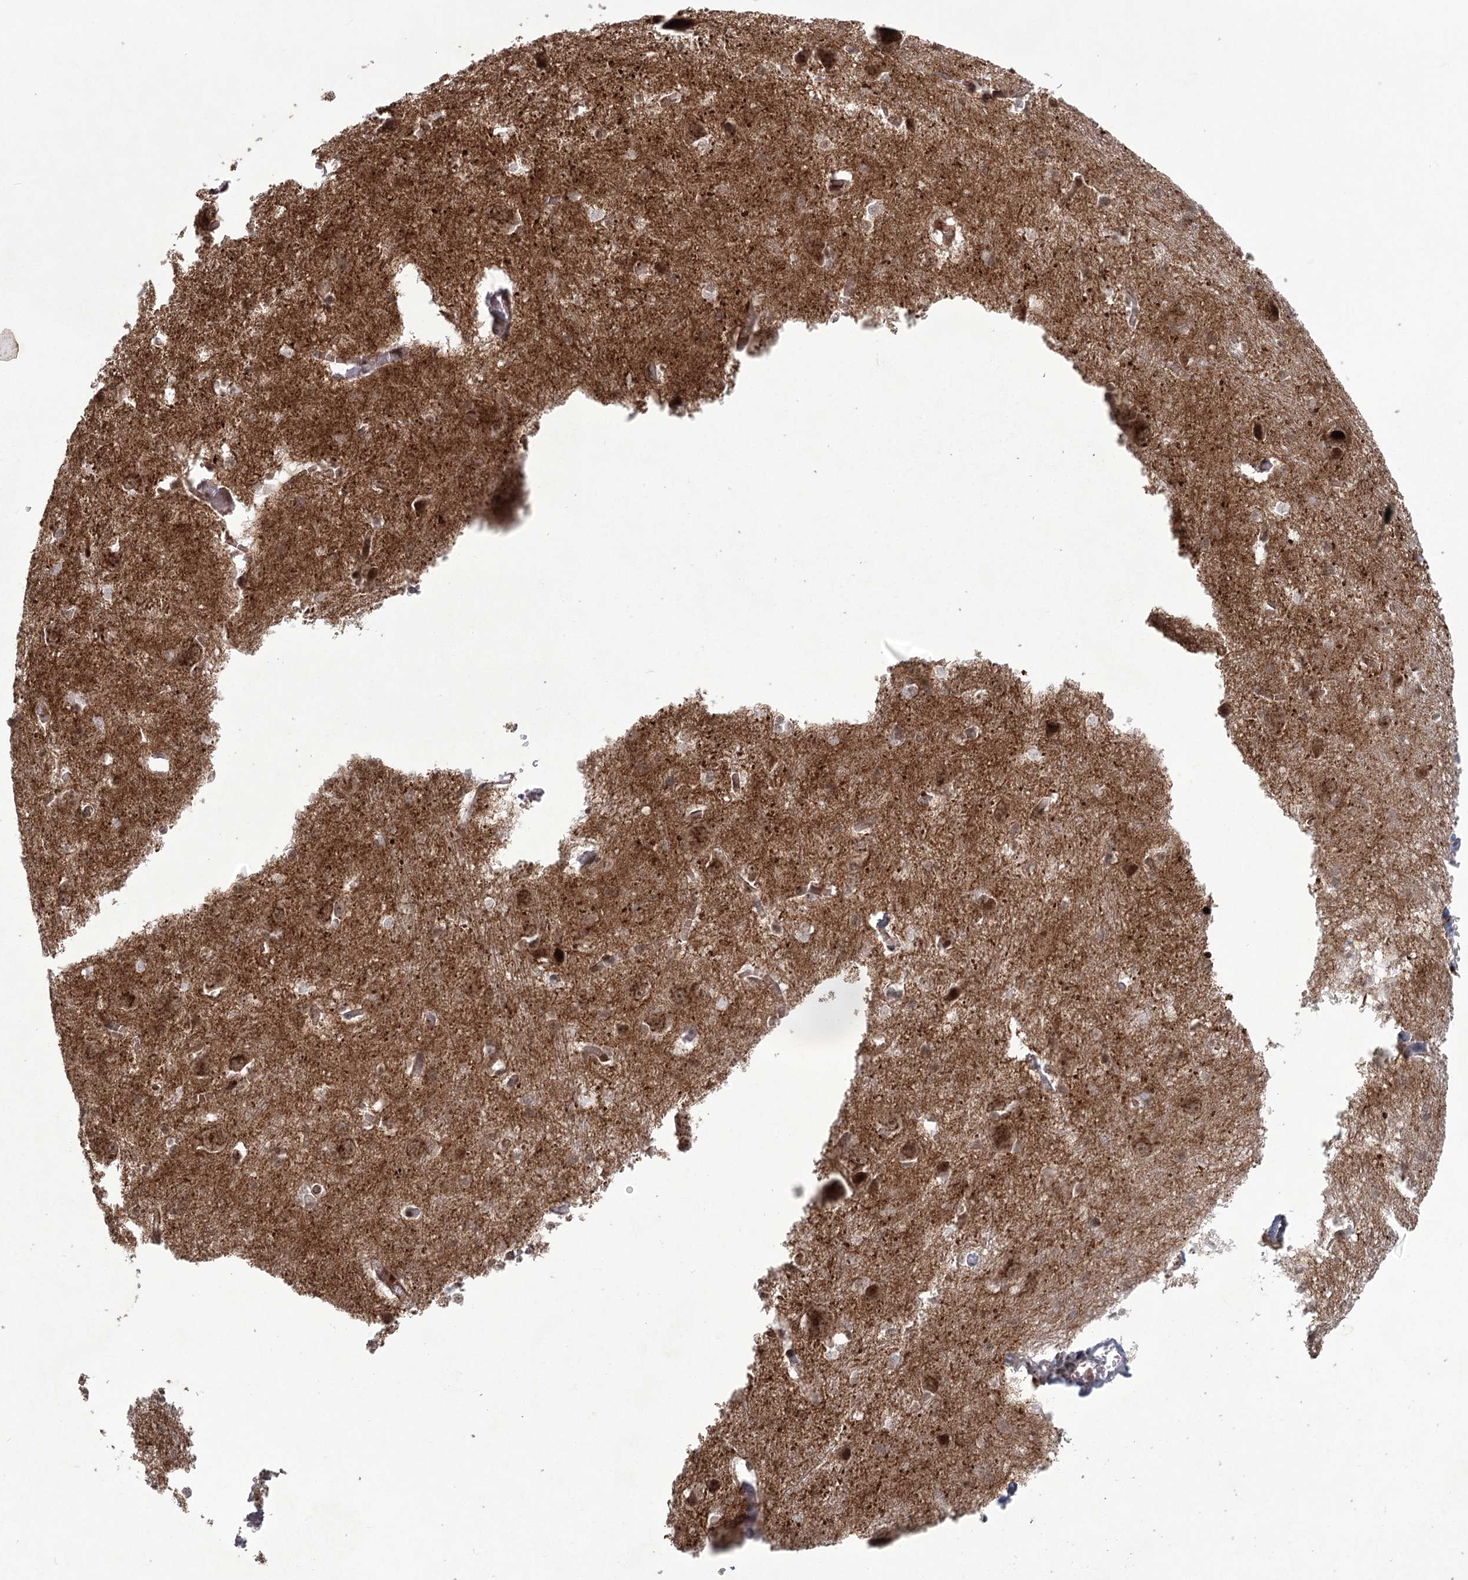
{"staining": {"intensity": "weak", "quantity": ">75%", "location": "cytoplasmic/membranous"}, "tissue": "caudate", "cell_type": "Glial cells", "image_type": "normal", "snomed": [{"axis": "morphology", "description": "Normal tissue, NOS"}, {"axis": "topography", "description": "Lateral ventricle wall"}], "caption": "Glial cells reveal low levels of weak cytoplasmic/membranous staining in approximately >75% of cells in normal human caudate.", "gene": "PARM1", "patient": {"sex": "male", "age": 37}}